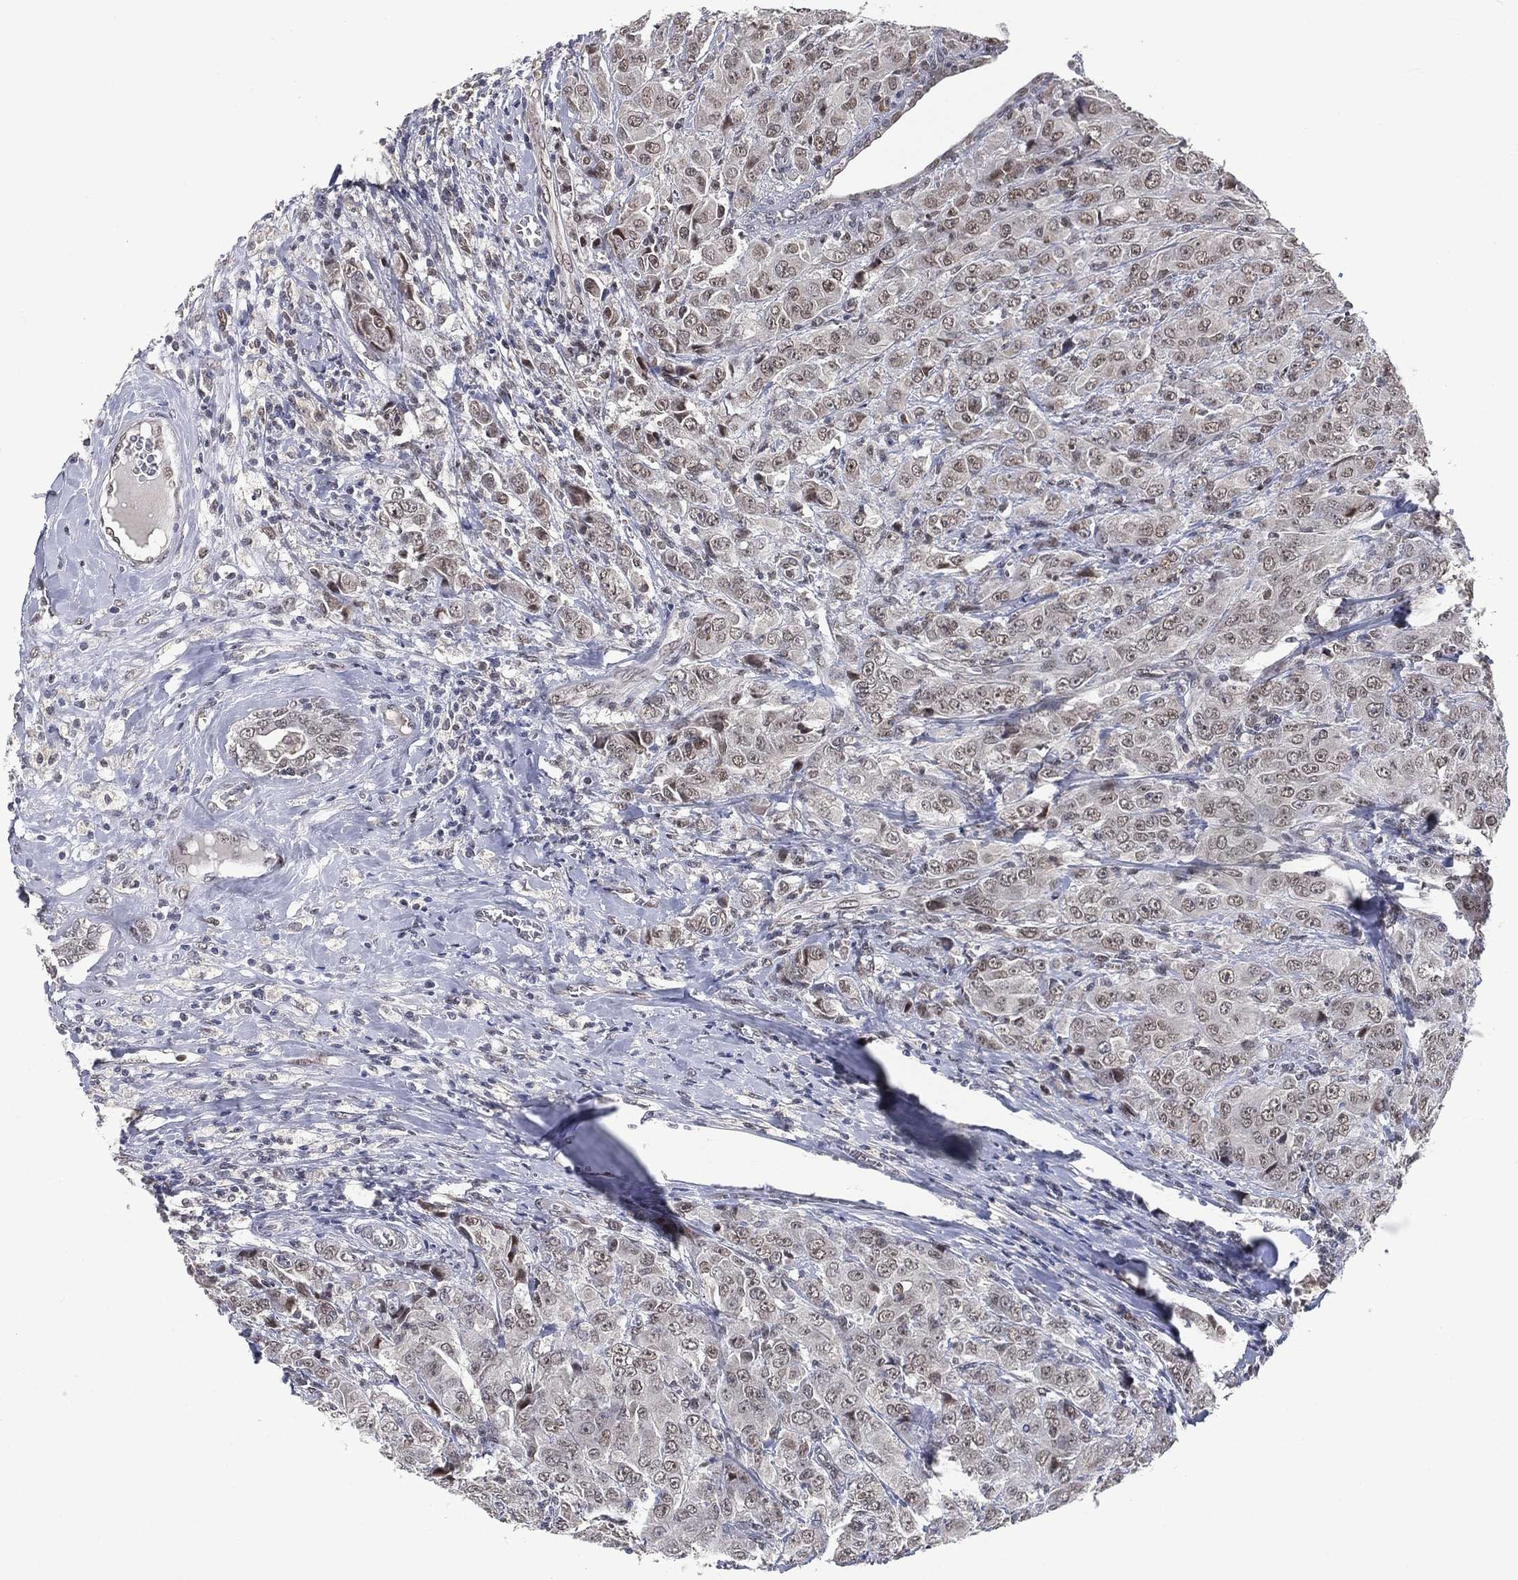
{"staining": {"intensity": "weak", "quantity": "<25%", "location": "nuclear"}, "tissue": "breast cancer", "cell_type": "Tumor cells", "image_type": "cancer", "snomed": [{"axis": "morphology", "description": "Duct carcinoma"}, {"axis": "topography", "description": "Breast"}], "caption": "An immunohistochemistry (IHC) photomicrograph of invasive ductal carcinoma (breast) is shown. There is no staining in tumor cells of invasive ductal carcinoma (breast).", "gene": "YLPM1", "patient": {"sex": "female", "age": 43}}